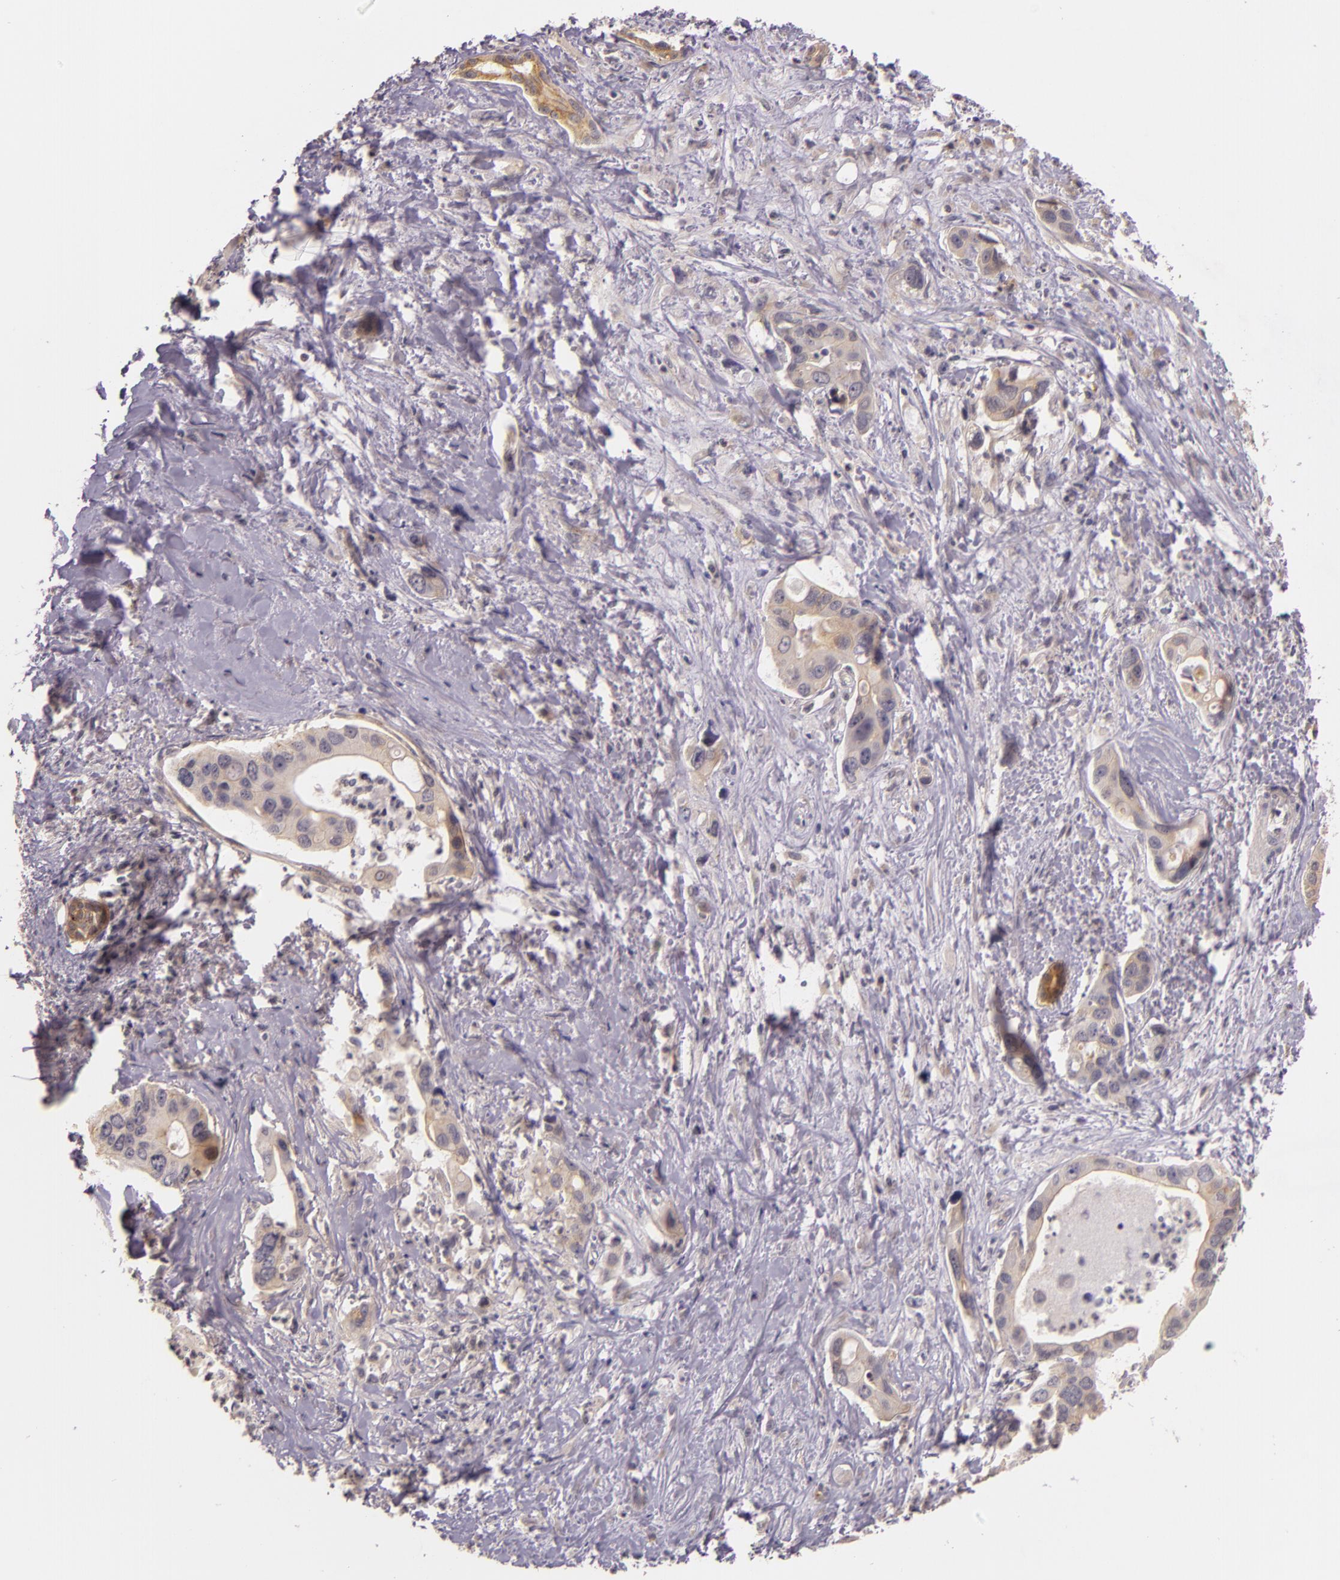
{"staining": {"intensity": "weak", "quantity": "25%-75%", "location": "cytoplasmic/membranous"}, "tissue": "liver cancer", "cell_type": "Tumor cells", "image_type": "cancer", "snomed": [{"axis": "morphology", "description": "Cholangiocarcinoma"}, {"axis": "topography", "description": "Liver"}], "caption": "This image demonstrates immunohistochemistry (IHC) staining of human liver cancer, with low weak cytoplasmic/membranous staining in about 25%-75% of tumor cells.", "gene": "ARMH4", "patient": {"sex": "female", "age": 65}}